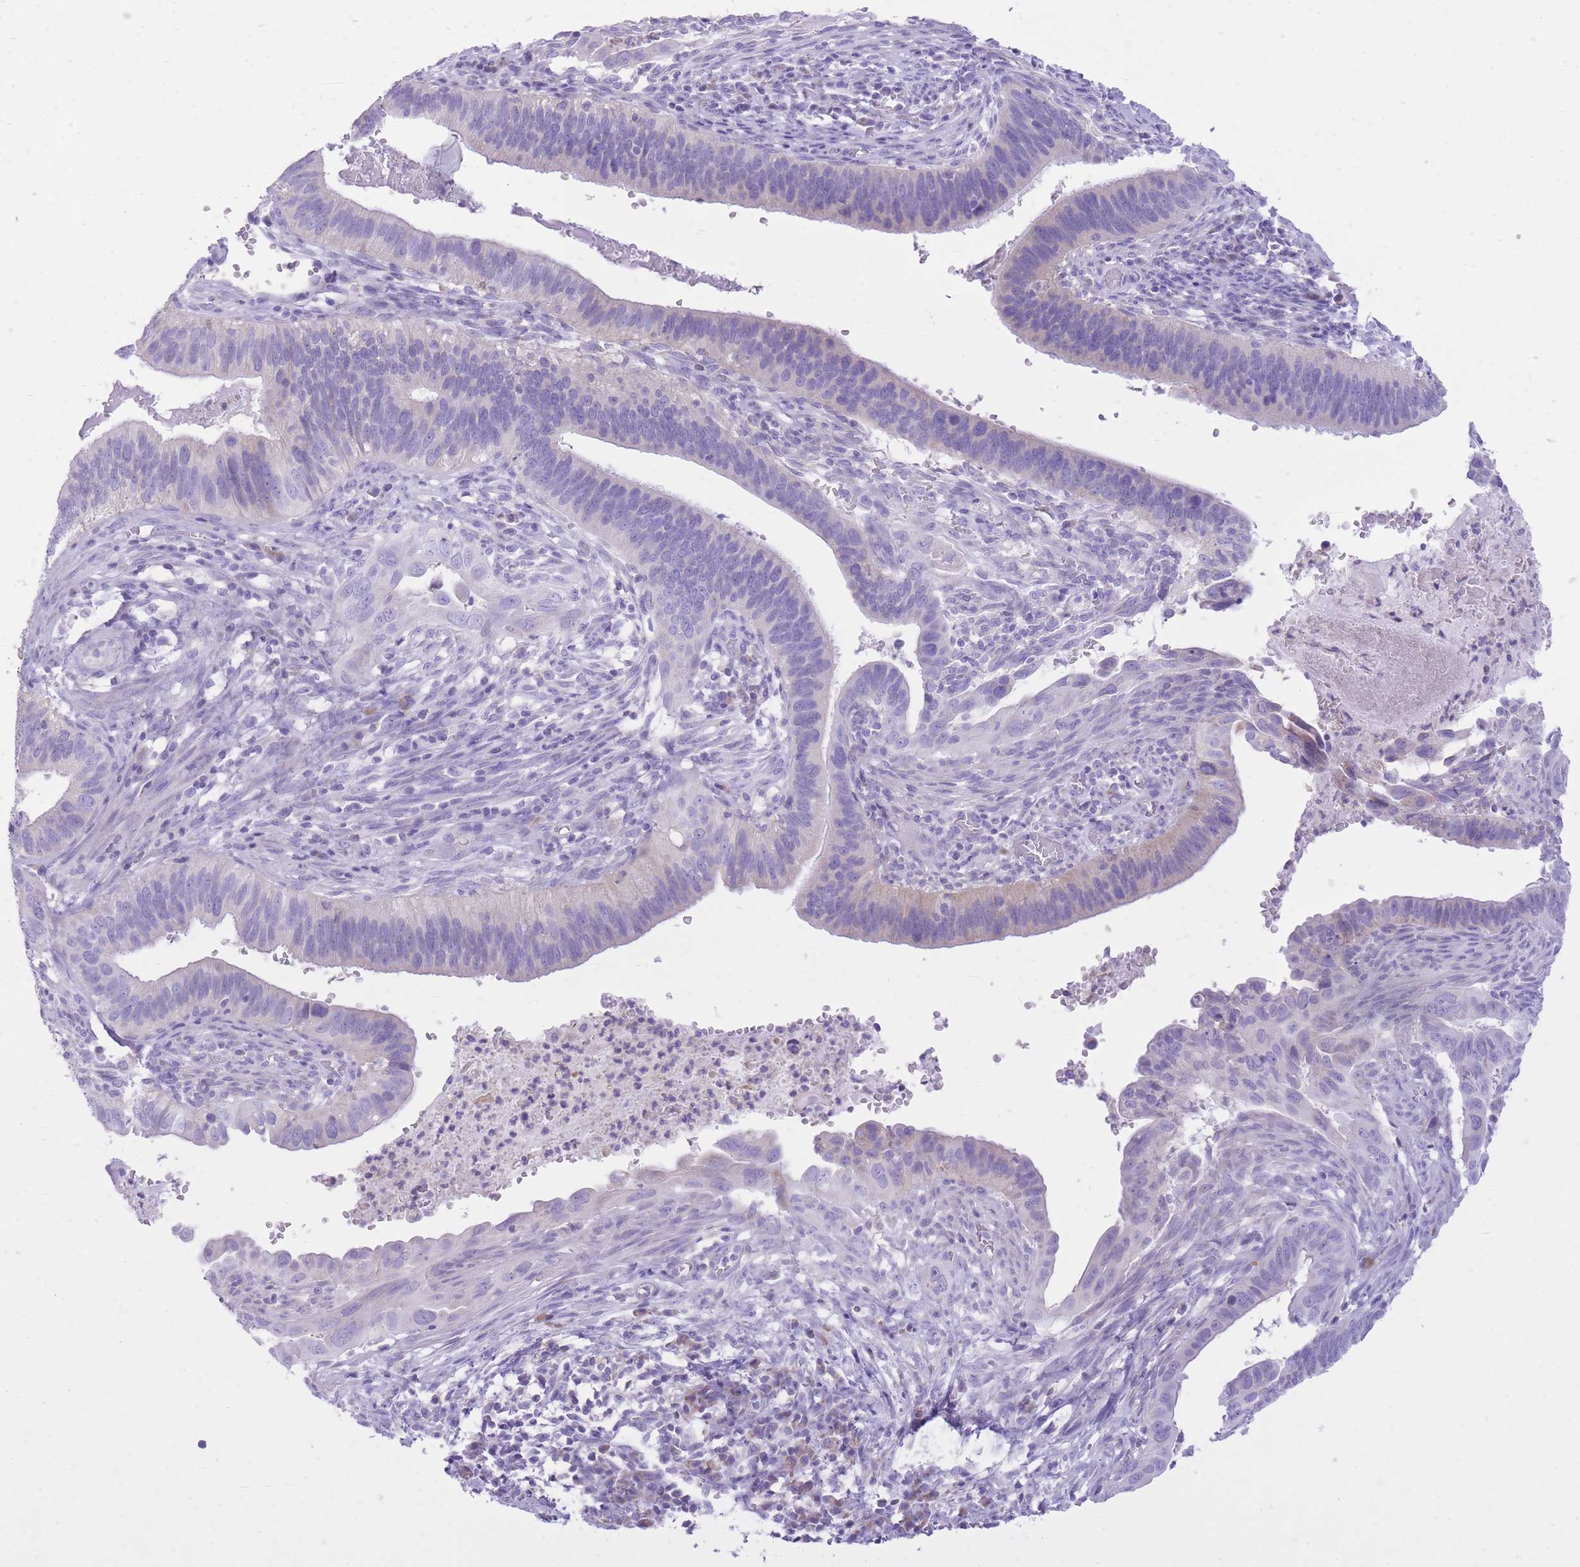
{"staining": {"intensity": "negative", "quantity": "none", "location": "none"}, "tissue": "cervical cancer", "cell_type": "Tumor cells", "image_type": "cancer", "snomed": [{"axis": "morphology", "description": "Adenocarcinoma, NOS"}, {"axis": "topography", "description": "Cervix"}], "caption": "IHC image of human cervical adenocarcinoma stained for a protein (brown), which displays no expression in tumor cells.", "gene": "SLC4A4", "patient": {"sex": "female", "age": 42}}